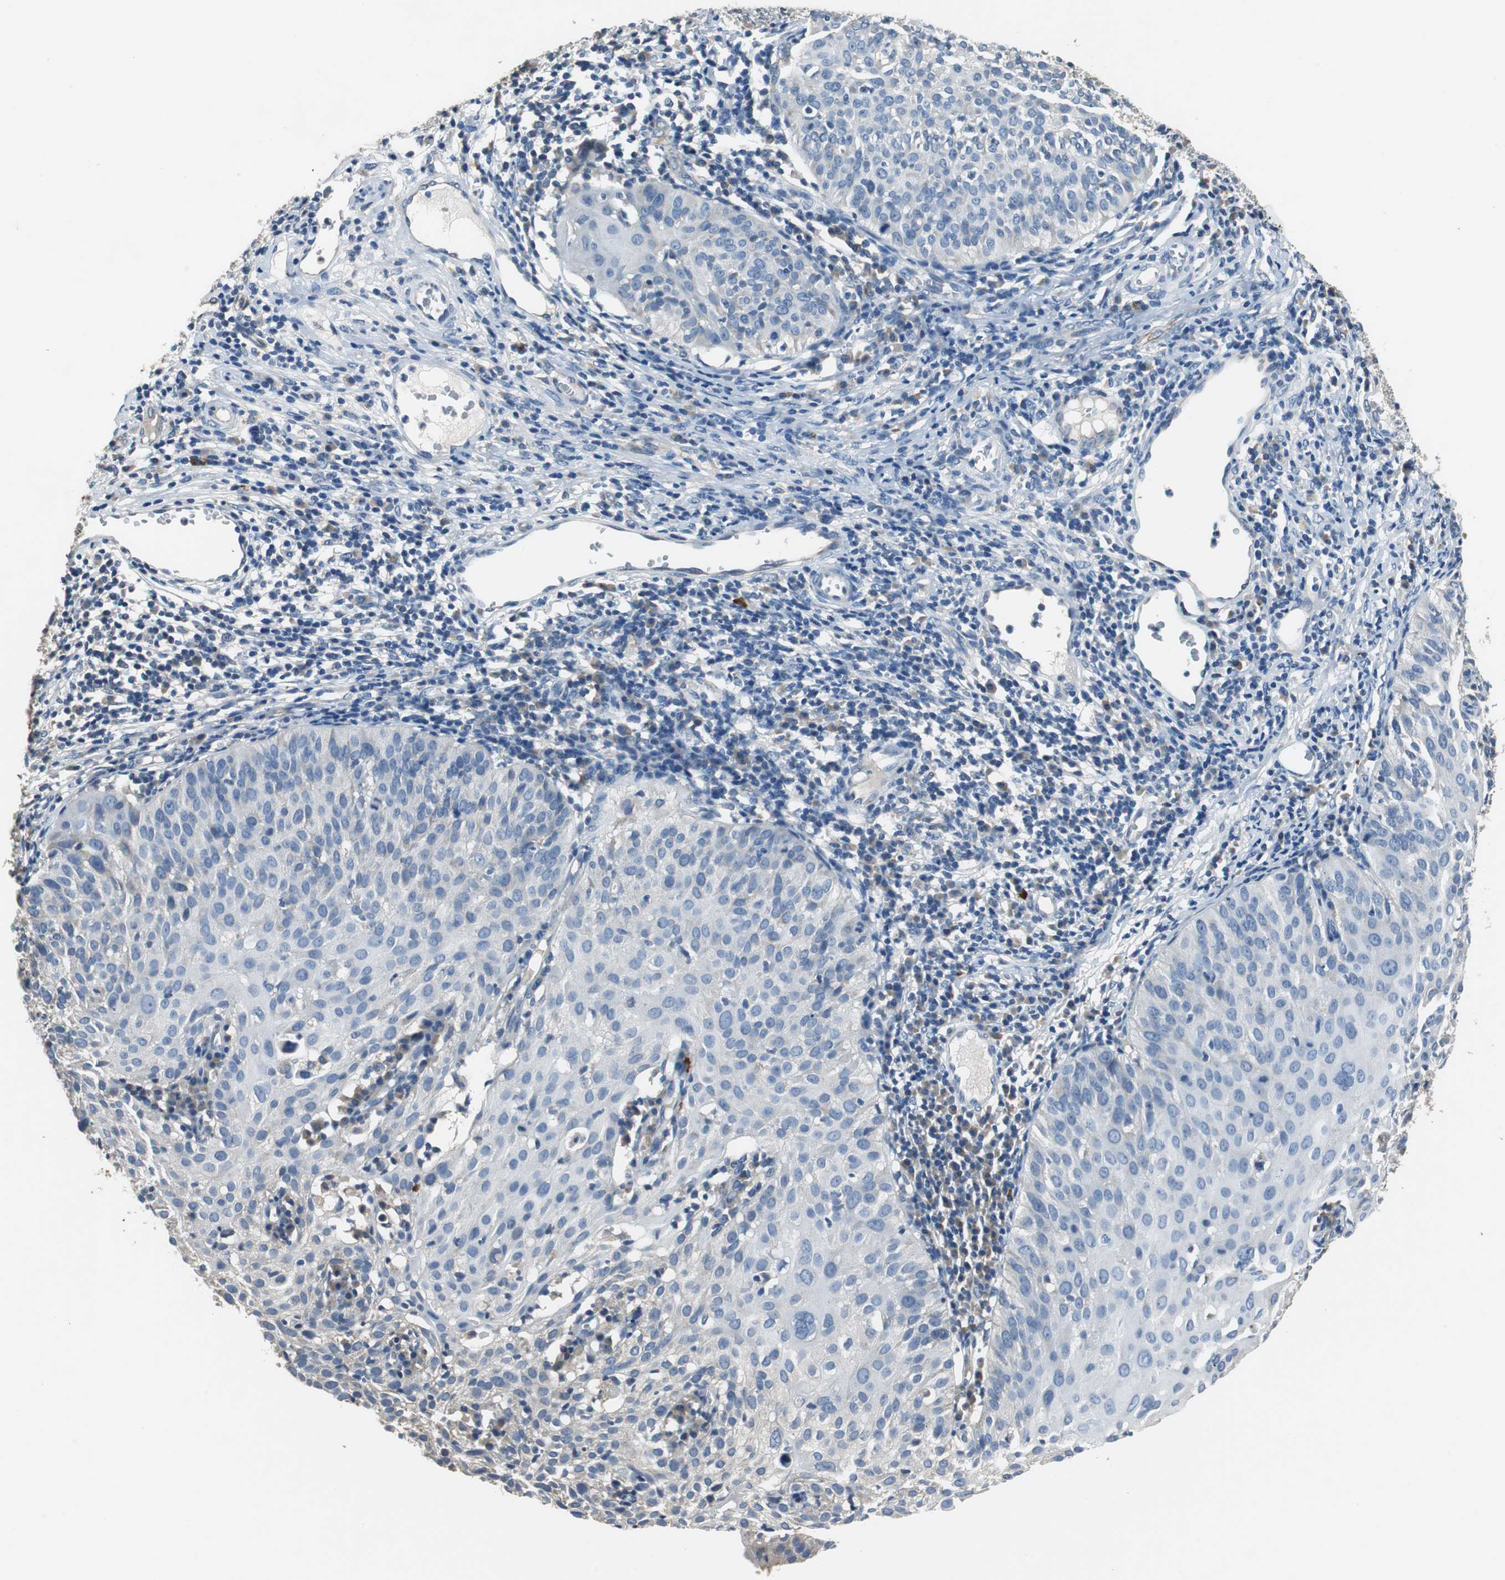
{"staining": {"intensity": "negative", "quantity": "none", "location": "none"}, "tissue": "cervical cancer", "cell_type": "Tumor cells", "image_type": "cancer", "snomed": [{"axis": "morphology", "description": "Squamous cell carcinoma, NOS"}, {"axis": "topography", "description": "Cervix"}], "caption": "This is an IHC image of squamous cell carcinoma (cervical). There is no positivity in tumor cells.", "gene": "MTIF2", "patient": {"sex": "female", "age": 38}}